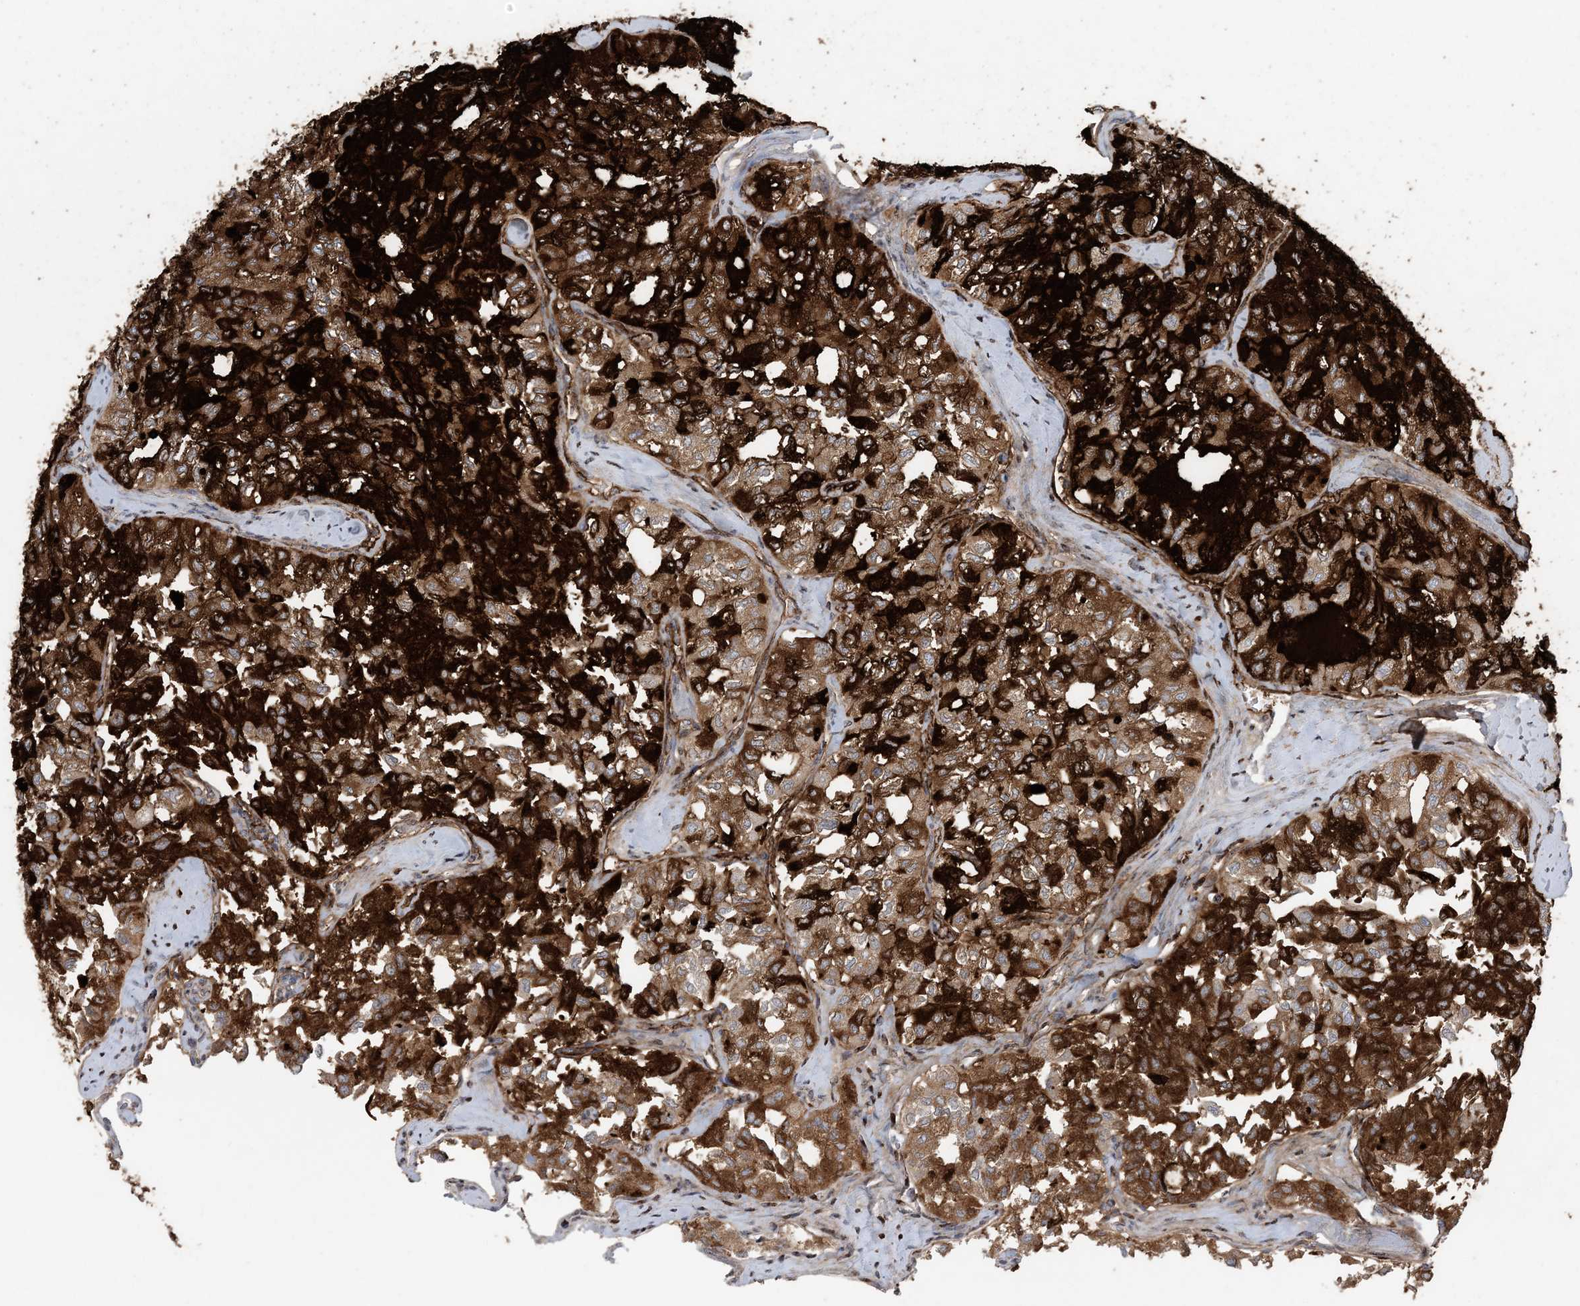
{"staining": {"intensity": "strong", "quantity": ">75%", "location": "cytoplasmic/membranous"}, "tissue": "thyroid cancer", "cell_type": "Tumor cells", "image_type": "cancer", "snomed": [{"axis": "morphology", "description": "Follicular adenoma carcinoma, NOS"}, {"axis": "topography", "description": "Thyroid gland"}], "caption": "There is high levels of strong cytoplasmic/membranous positivity in tumor cells of thyroid cancer, as demonstrated by immunohistochemical staining (brown color).", "gene": "HIKESHI", "patient": {"sex": "male", "age": 75}}